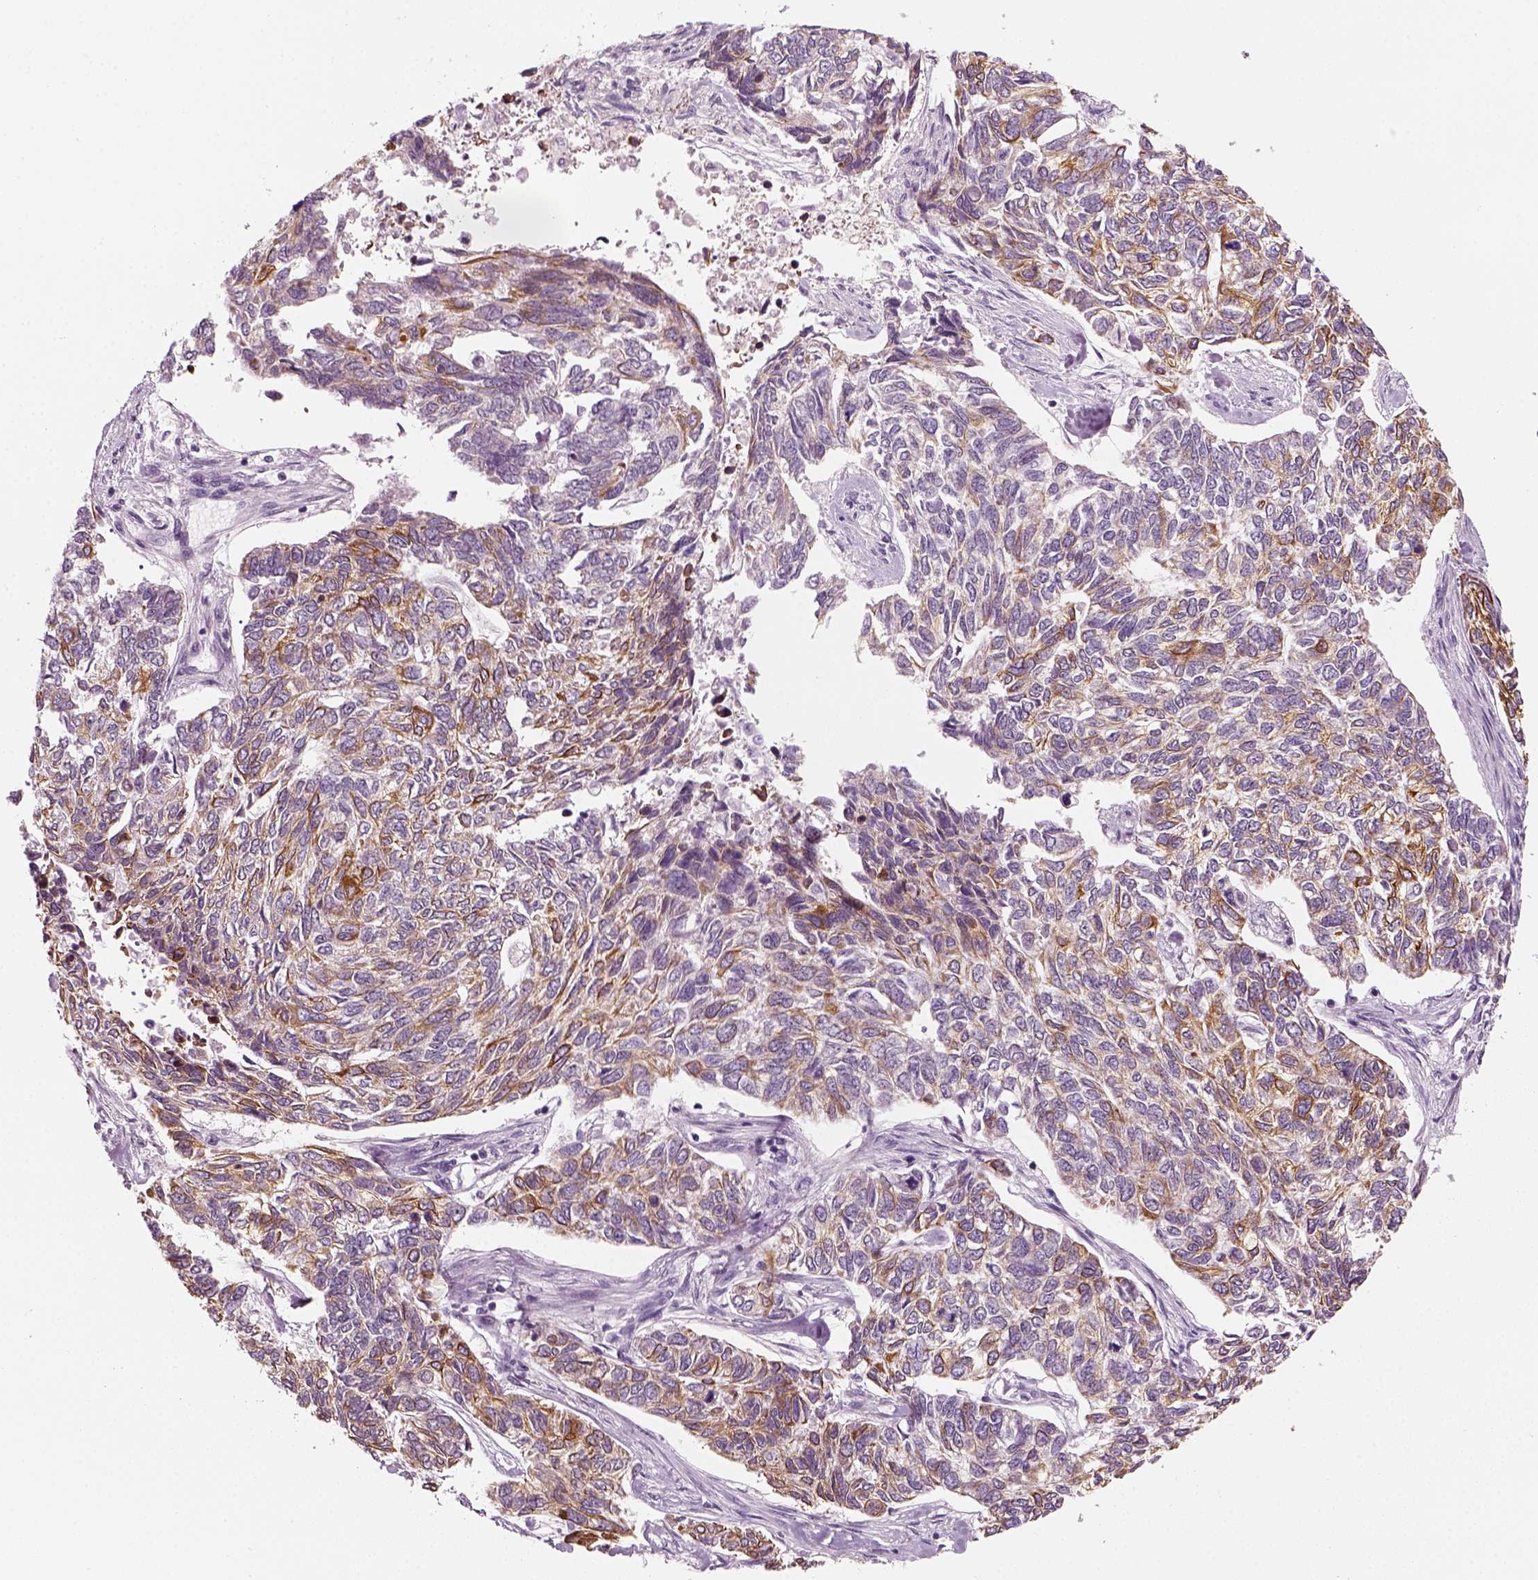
{"staining": {"intensity": "moderate", "quantity": "<25%", "location": "cytoplasmic/membranous"}, "tissue": "skin cancer", "cell_type": "Tumor cells", "image_type": "cancer", "snomed": [{"axis": "morphology", "description": "Basal cell carcinoma"}, {"axis": "topography", "description": "Skin"}], "caption": "A histopathology image of basal cell carcinoma (skin) stained for a protein demonstrates moderate cytoplasmic/membranous brown staining in tumor cells.", "gene": "KRT75", "patient": {"sex": "female", "age": 65}}